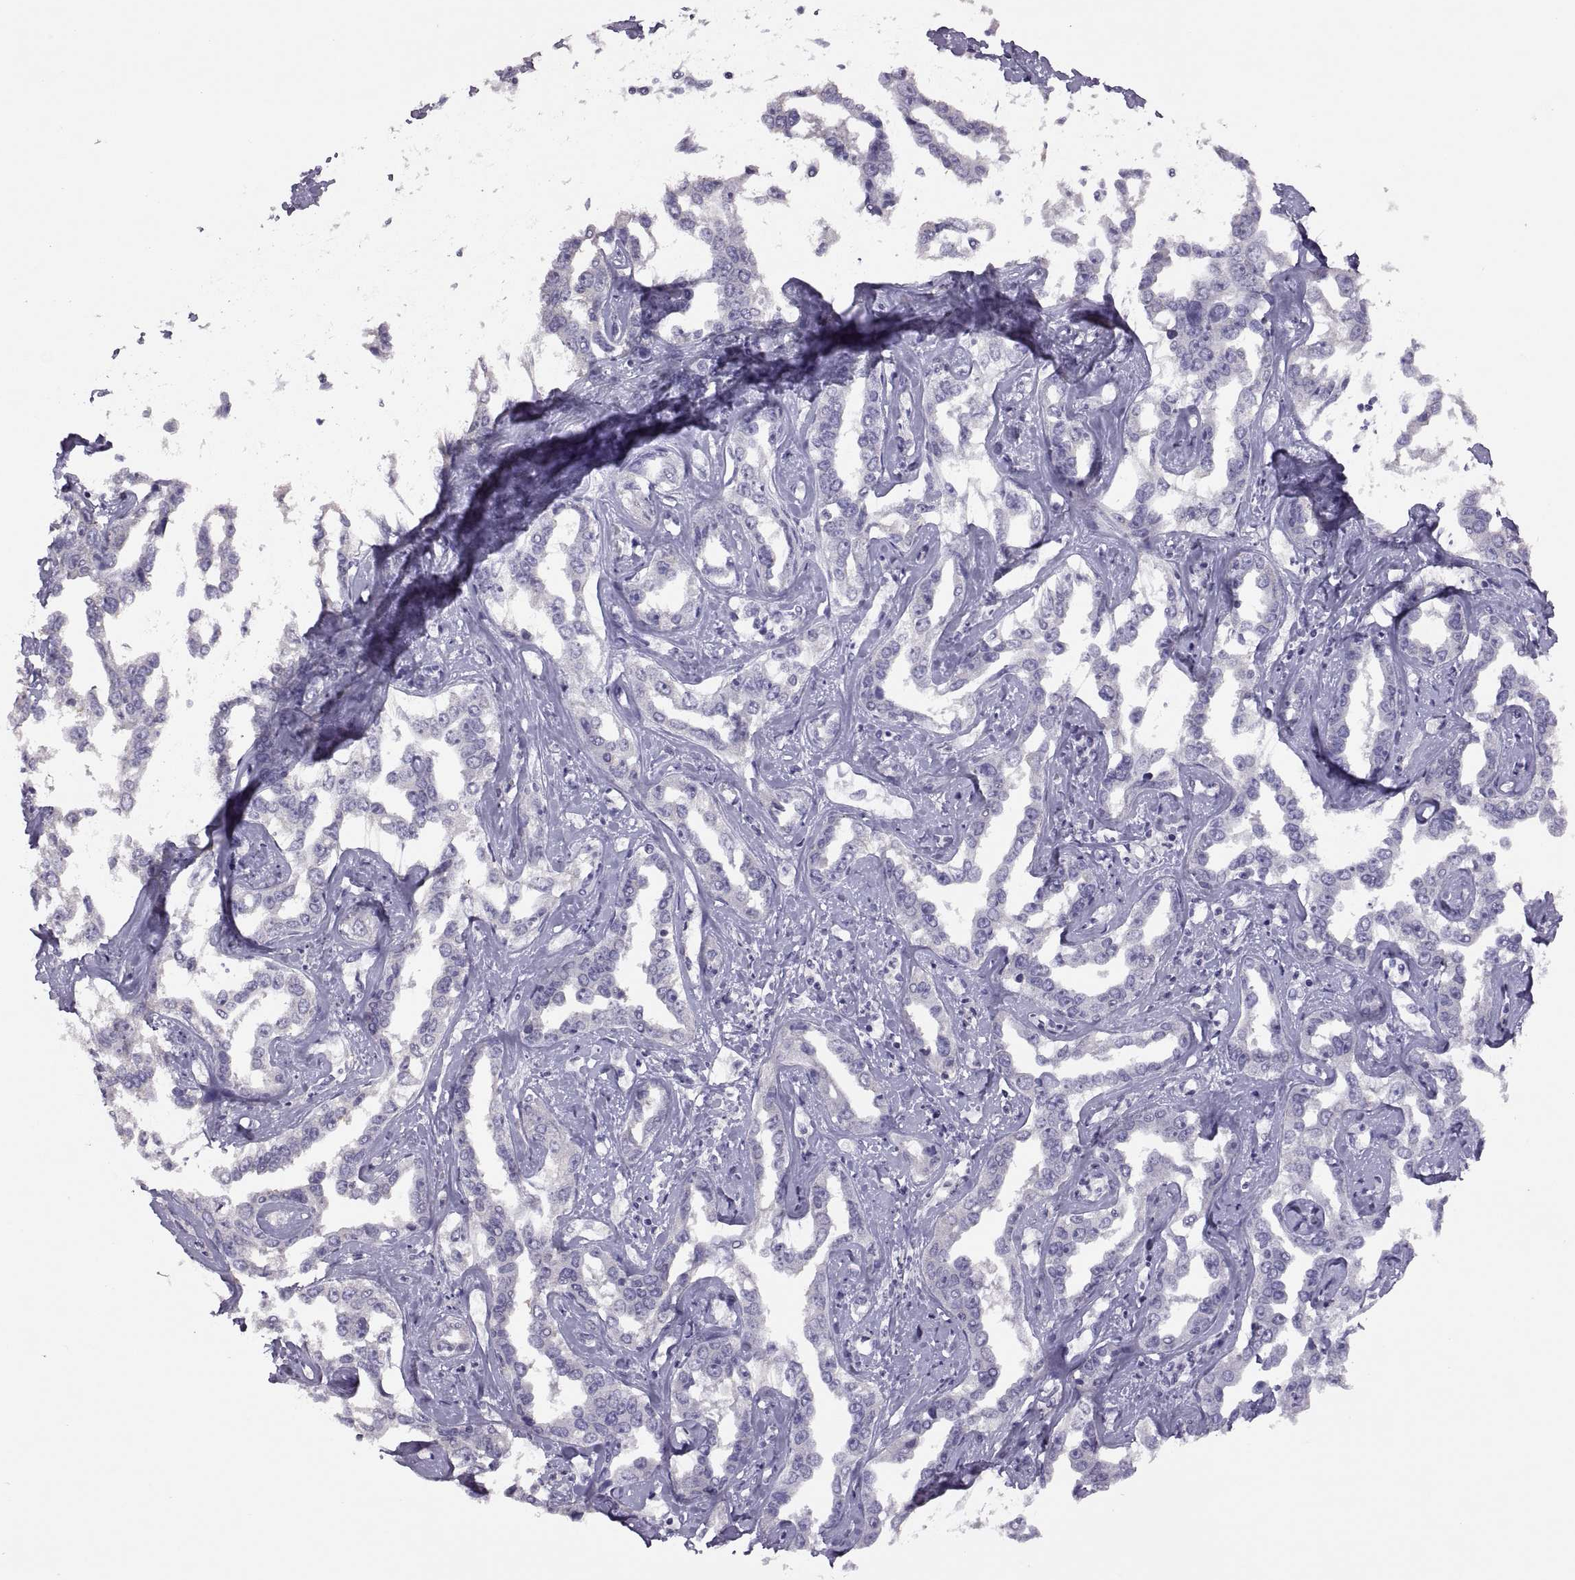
{"staining": {"intensity": "negative", "quantity": "none", "location": "none"}, "tissue": "liver cancer", "cell_type": "Tumor cells", "image_type": "cancer", "snomed": [{"axis": "morphology", "description": "Cholangiocarcinoma"}, {"axis": "topography", "description": "Liver"}], "caption": "A high-resolution photomicrograph shows IHC staining of liver cancer (cholangiocarcinoma), which exhibits no significant staining in tumor cells.", "gene": "TBX19", "patient": {"sex": "male", "age": 59}}